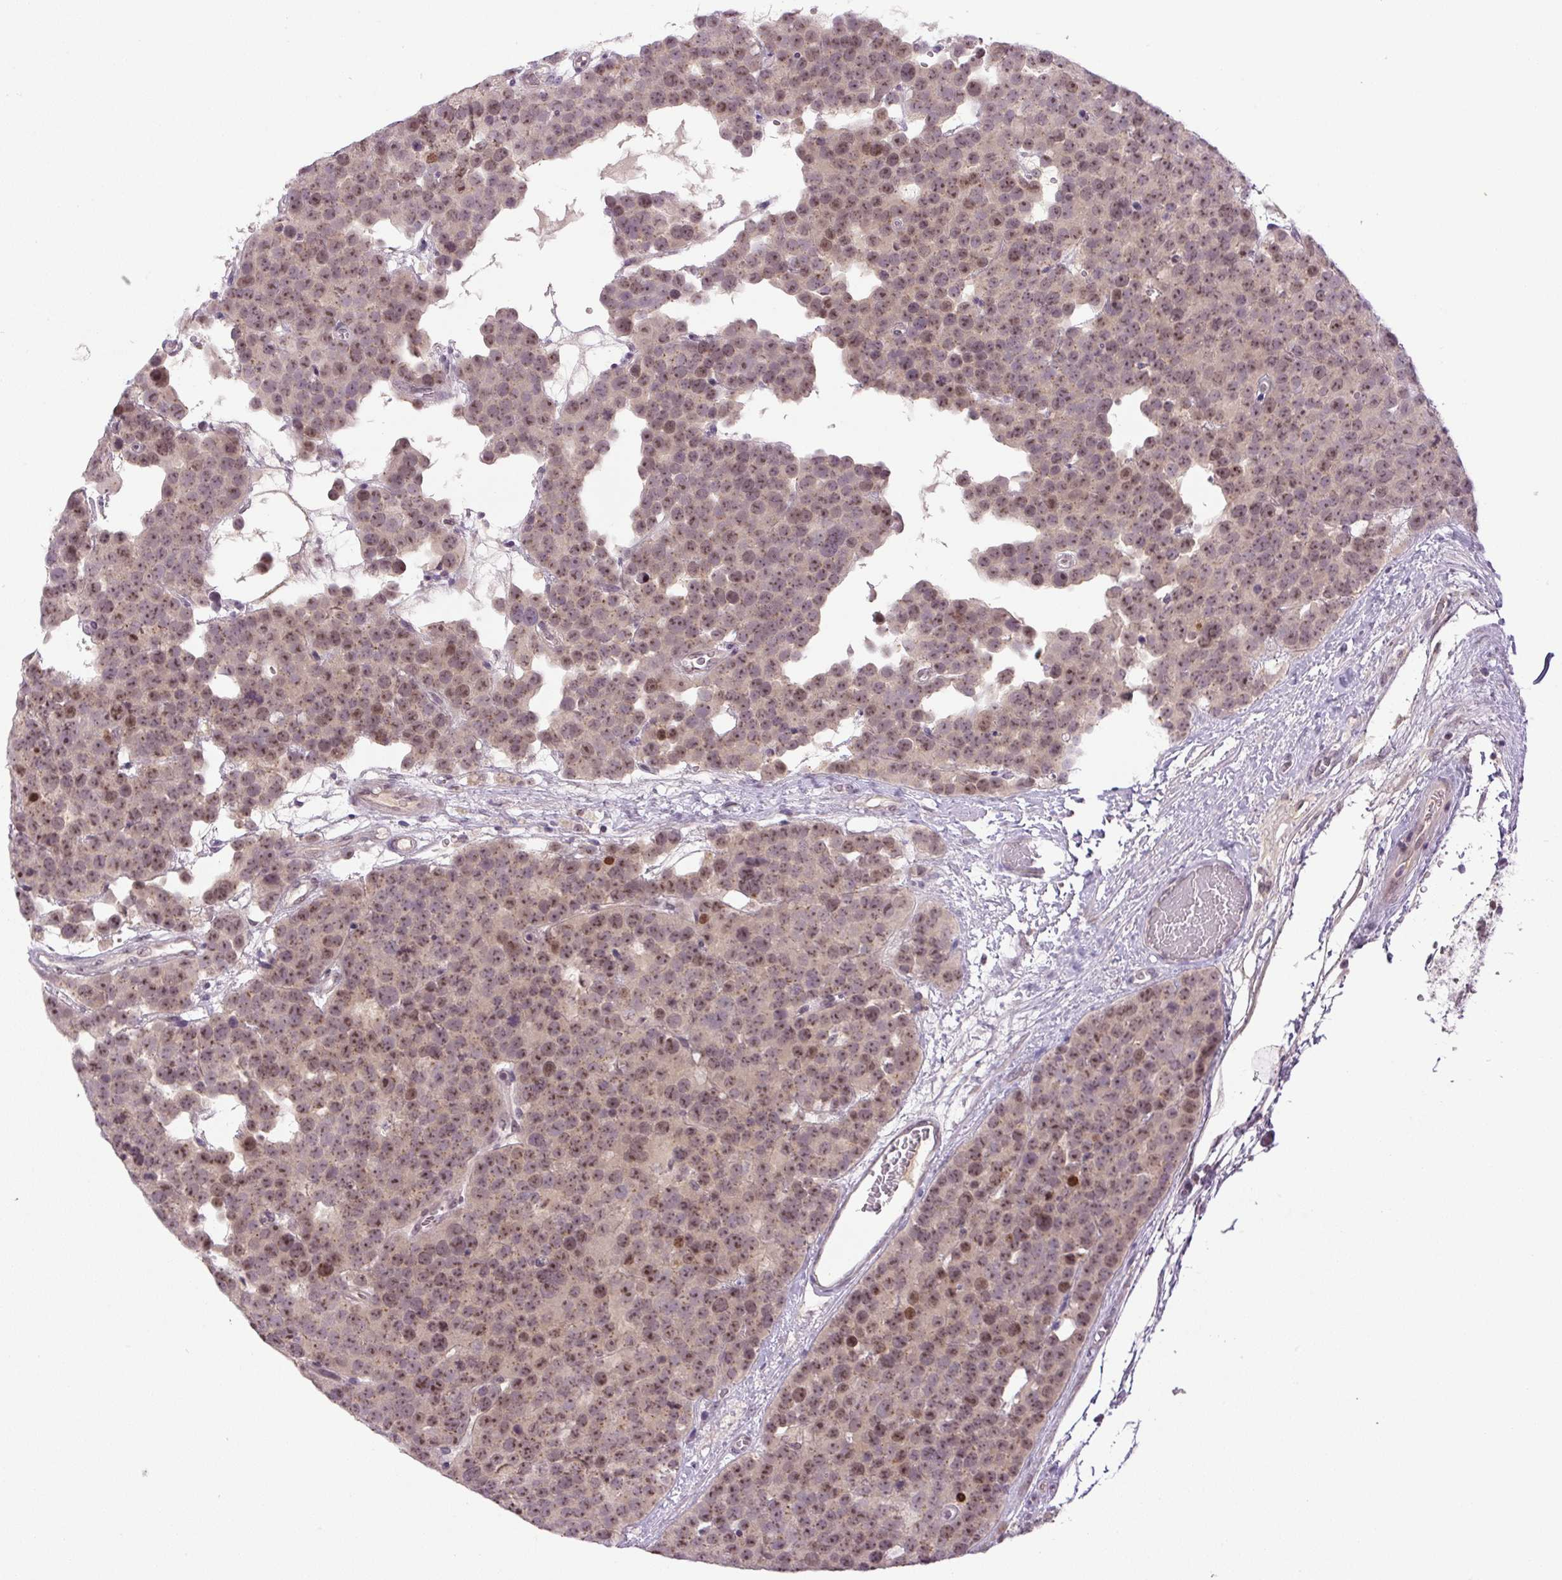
{"staining": {"intensity": "moderate", "quantity": ">75%", "location": "nuclear"}, "tissue": "testis cancer", "cell_type": "Tumor cells", "image_type": "cancer", "snomed": [{"axis": "morphology", "description": "Seminoma, NOS"}, {"axis": "topography", "description": "Testis"}], "caption": "Immunohistochemistry staining of testis seminoma, which shows medium levels of moderate nuclear expression in approximately >75% of tumor cells indicating moderate nuclear protein positivity. The staining was performed using DAB (brown) for protein detection and nuclei were counterstained in hematoxylin (blue).", "gene": "SGF29", "patient": {"sex": "male", "age": 71}}